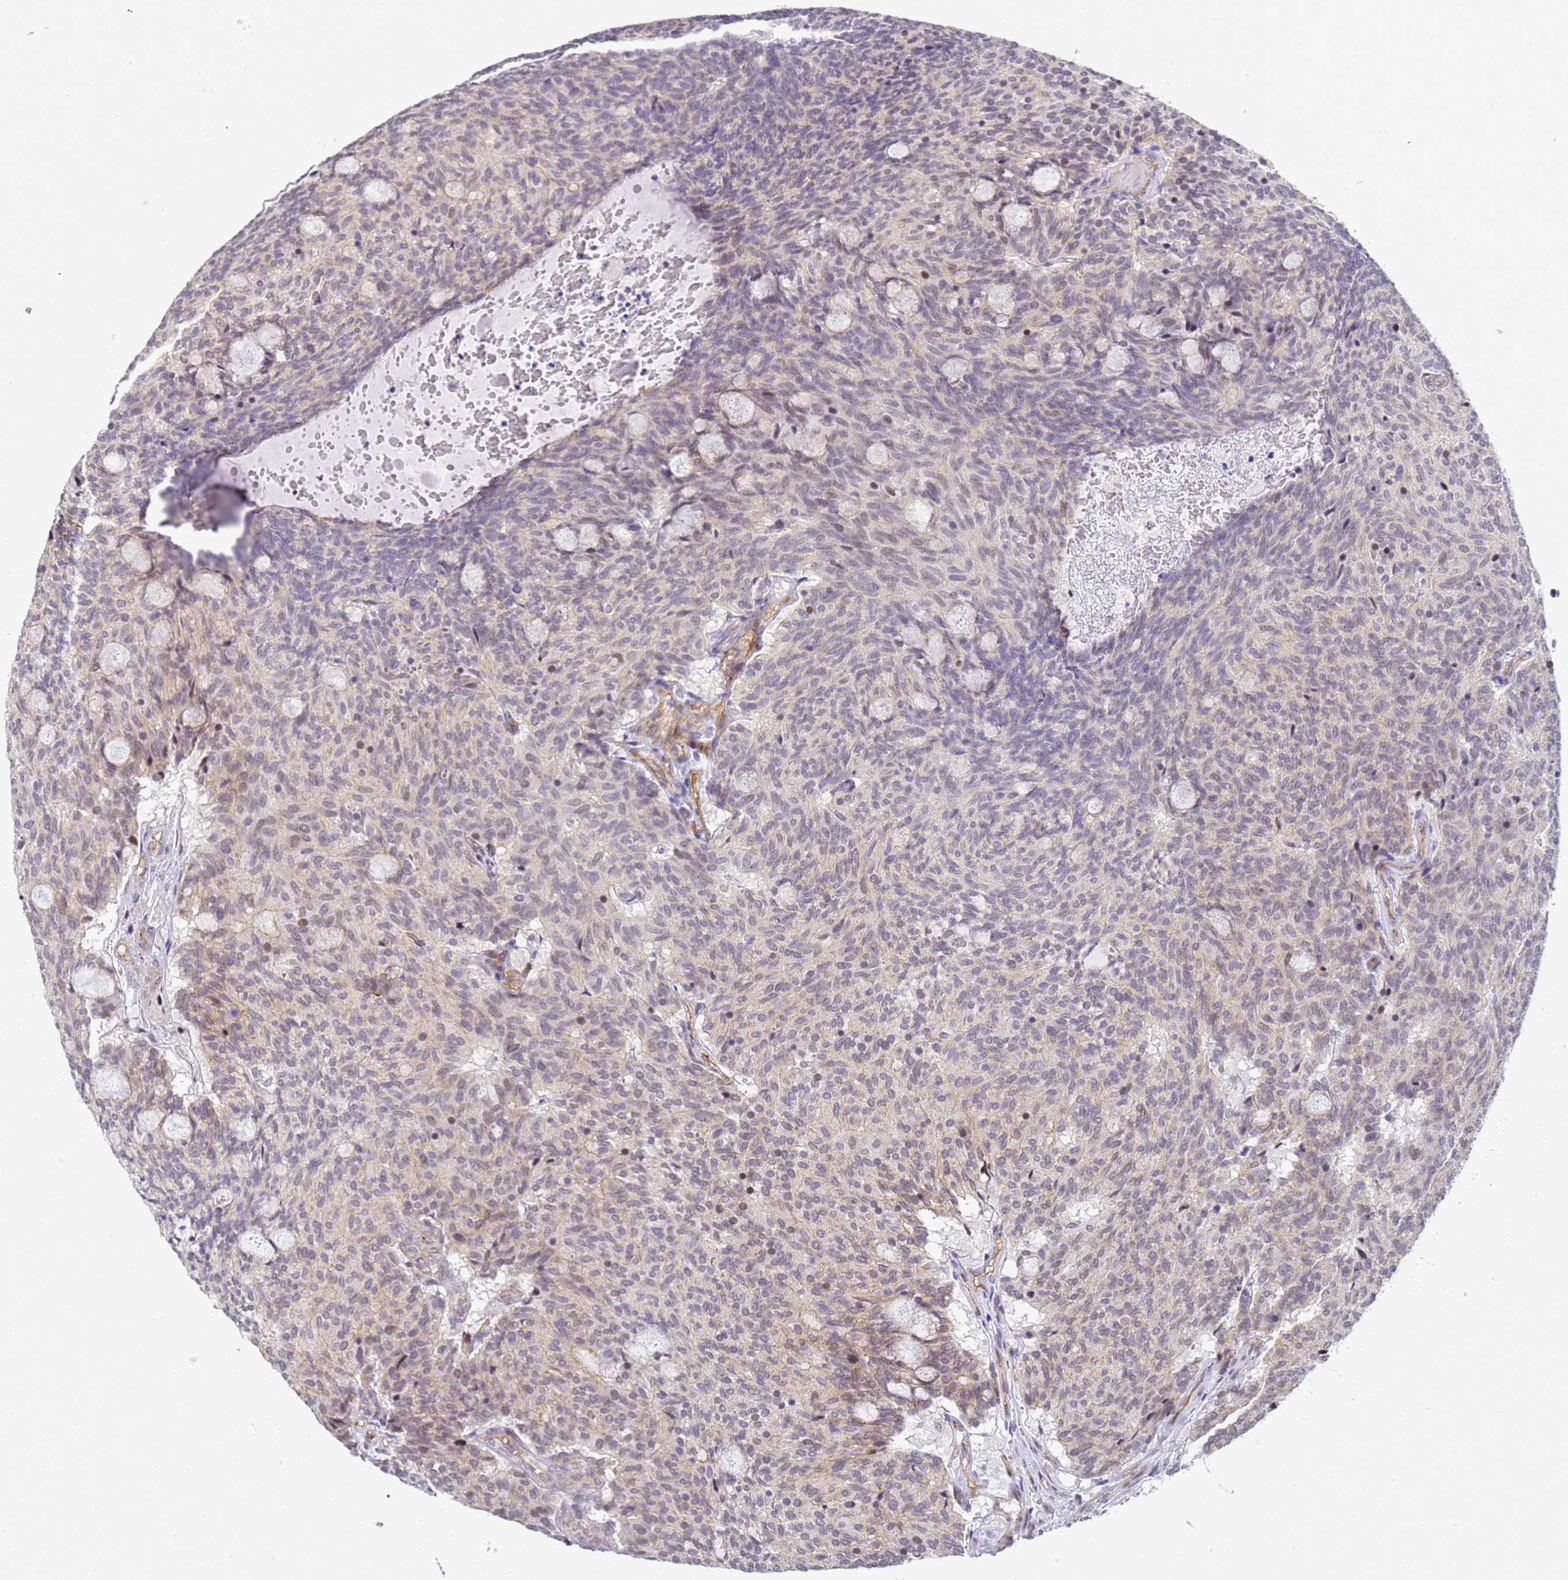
{"staining": {"intensity": "negative", "quantity": "none", "location": "none"}, "tissue": "carcinoid", "cell_type": "Tumor cells", "image_type": "cancer", "snomed": [{"axis": "morphology", "description": "Carcinoid, malignant, NOS"}, {"axis": "topography", "description": "Pancreas"}], "caption": "The immunohistochemistry (IHC) photomicrograph has no significant staining in tumor cells of carcinoid (malignant) tissue.", "gene": "GON4L", "patient": {"sex": "female", "age": 54}}